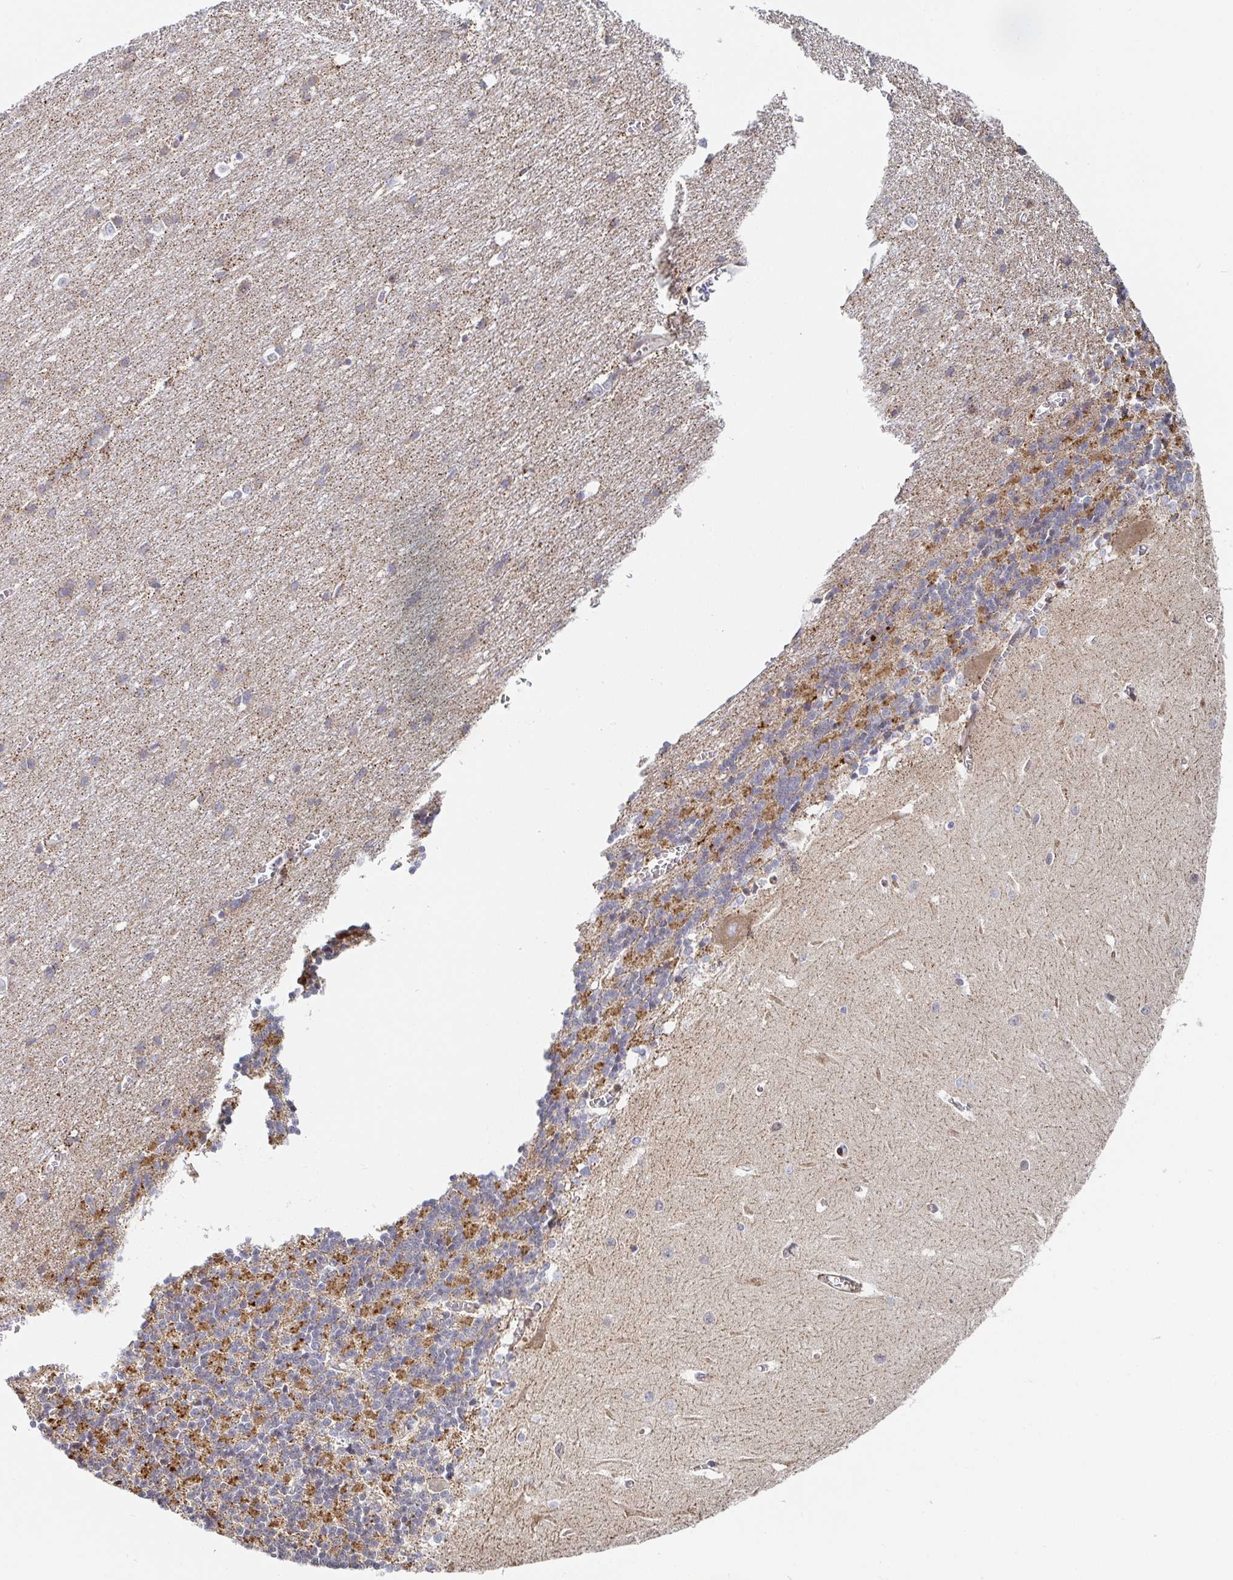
{"staining": {"intensity": "strong", "quantity": "25%-75%", "location": "cytoplasmic/membranous"}, "tissue": "cerebellum", "cell_type": "Cells in granular layer", "image_type": "normal", "snomed": [{"axis": "morphology", "description": "Normal tissue, NOS"}, {"axis": "topography", "description": "Cerebellum"}], "caption": "A micrograph of human cerebellum stained for a protein displays strong cytoplasmic/membranous brown staining in cells in granular layer. (Brightfield microscopy of DAB IHC at high magnification).", "gene": "STARD8", "patient": {"sex": "male", "age": 37}}